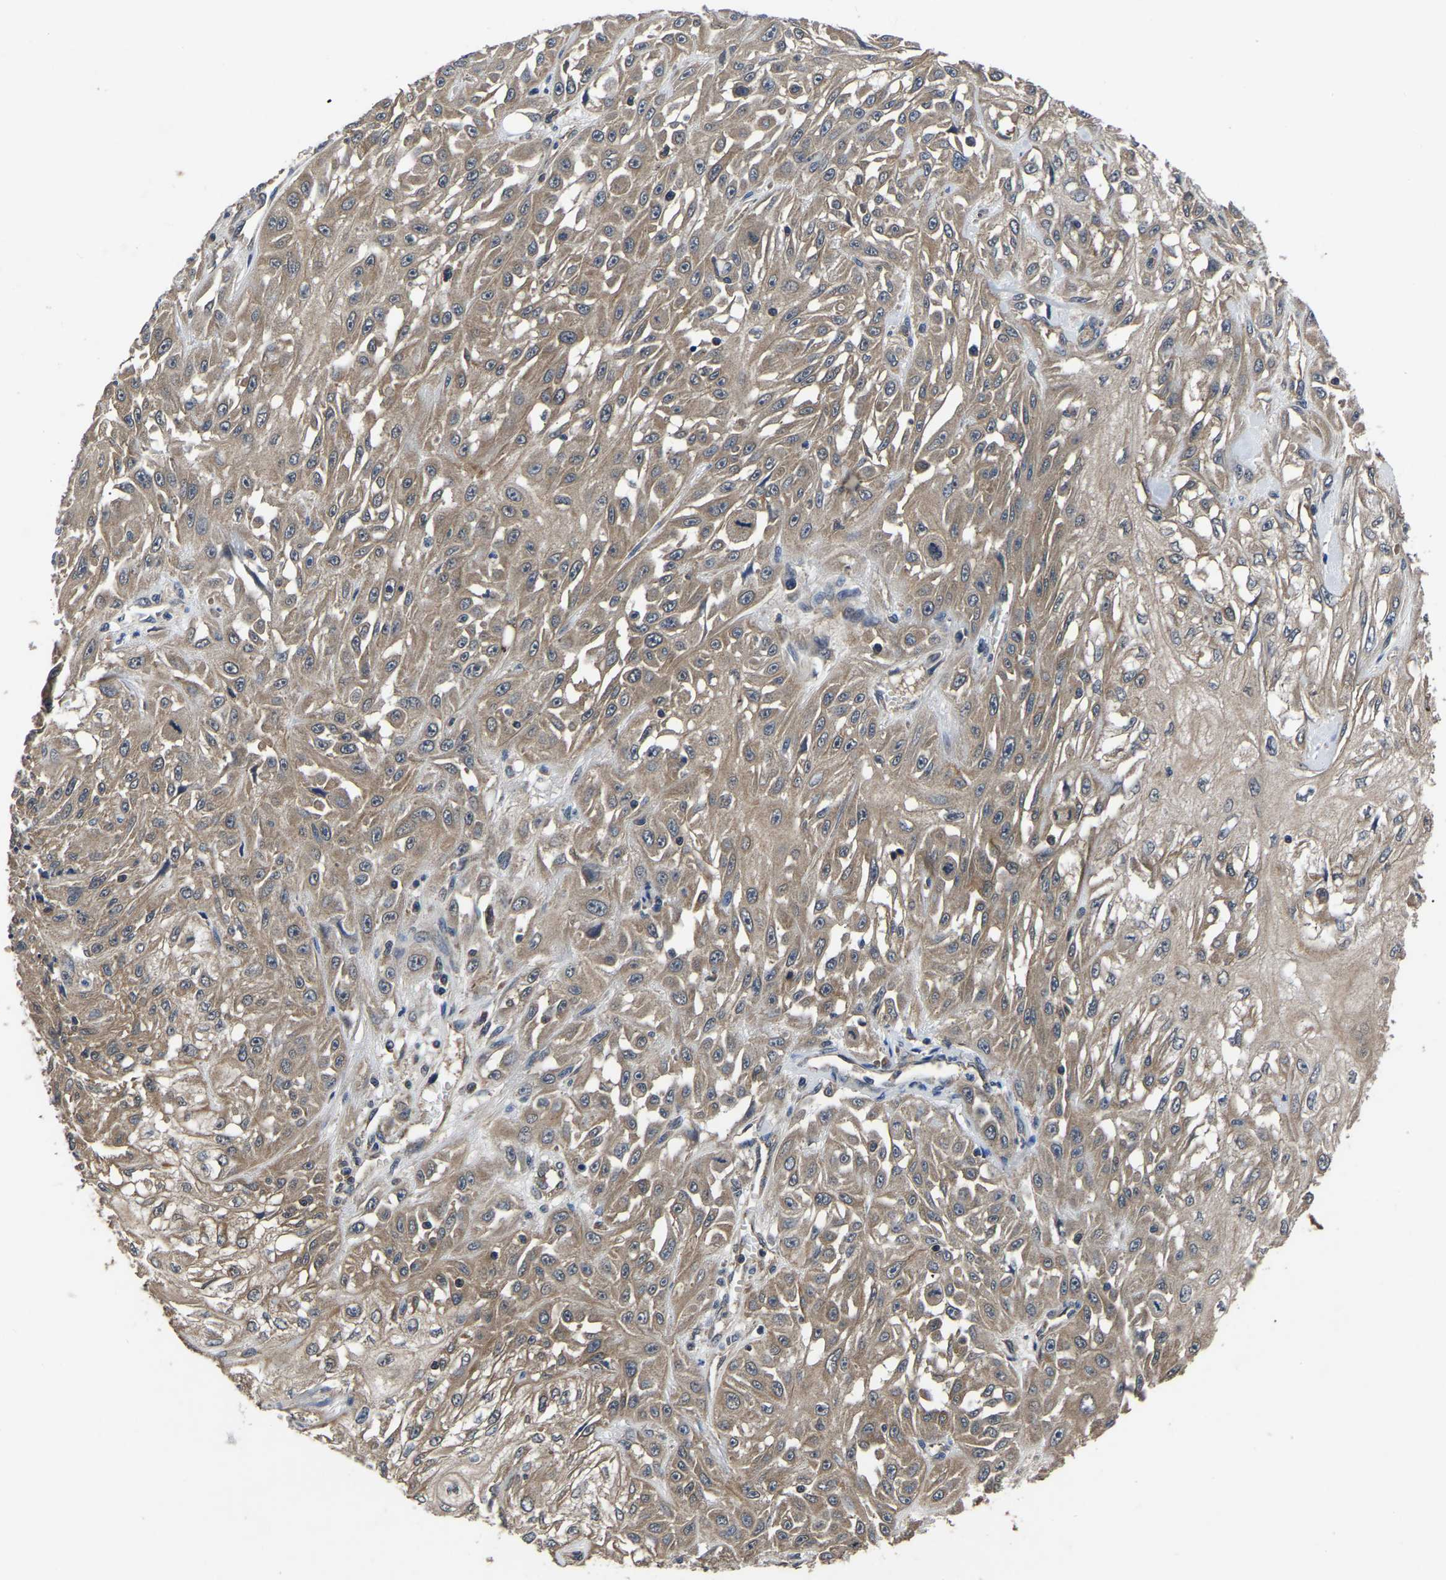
{"staining": {"intensity": "moderate", "quantity": ">75%", "location": "cytoplasmic/membranous"}, "tissue": "skin cancer", "cell_type": "Tumor cells", "image_type": "cancer", "snomed": [{"axis": "morphology", "description": "Squamous cell carcinoma, NOS"}, {"axis": "morphology", "description": "Squamous cell carcinoma, metastatic, NOS"}, {"axis": "topography", "description": "Skin"}, {"axis": "topography", "description": "Lymph node"}], "caption": "Immunohistochemical staining of human skin squamous cell carcinoma reveals medium levels of moderate cytoplasmic/membranous expression in approximately >75% of tumor cells. (DAB = brown stain, brightfield microscopy at high magnification).", "gene": "CRYZL1", "patient": {"sex": "male", "age": 75}}